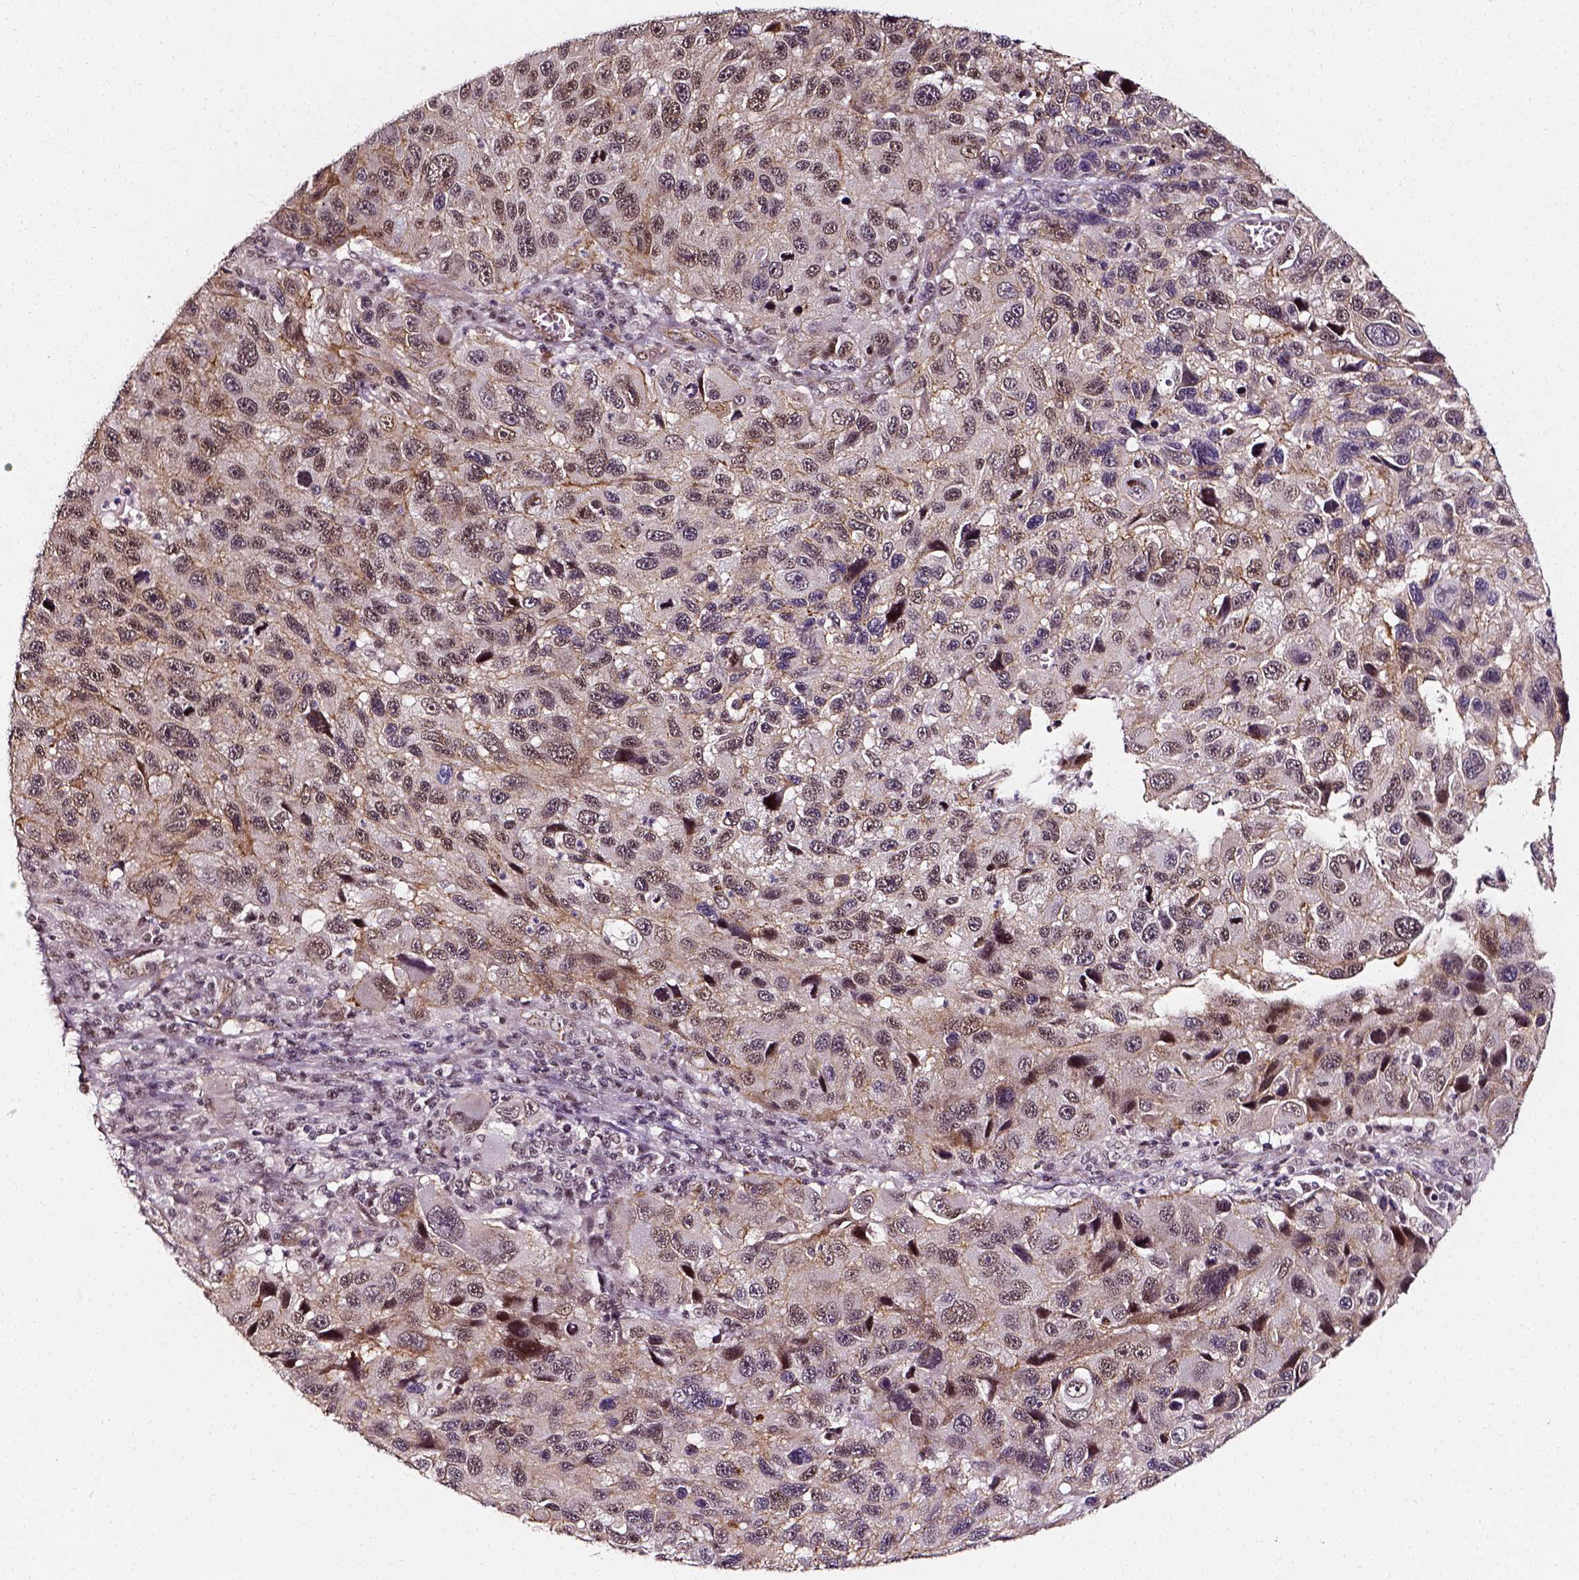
{"staining": {"intensity": "weak", "quantity": ">75%", "location": "cytoplasmic/membranous,nuclear"}, "tissue": "melanoma", "cell_type": "Tumor cells", "image_type": "cancer", "snomed": [{"axis": "morphology", "description": "Malignant melanoma, NOS"}, {"axis": "topography", "description": "Skin"}], "caption": "This is a photomicrograph of IHC staining of melanoma, which shows weak positivity in the cytoplasmic/membranous and nuclear of tumor cells.", "gene": "NACC1", "patient": {"sex": "male", "age": 53}}